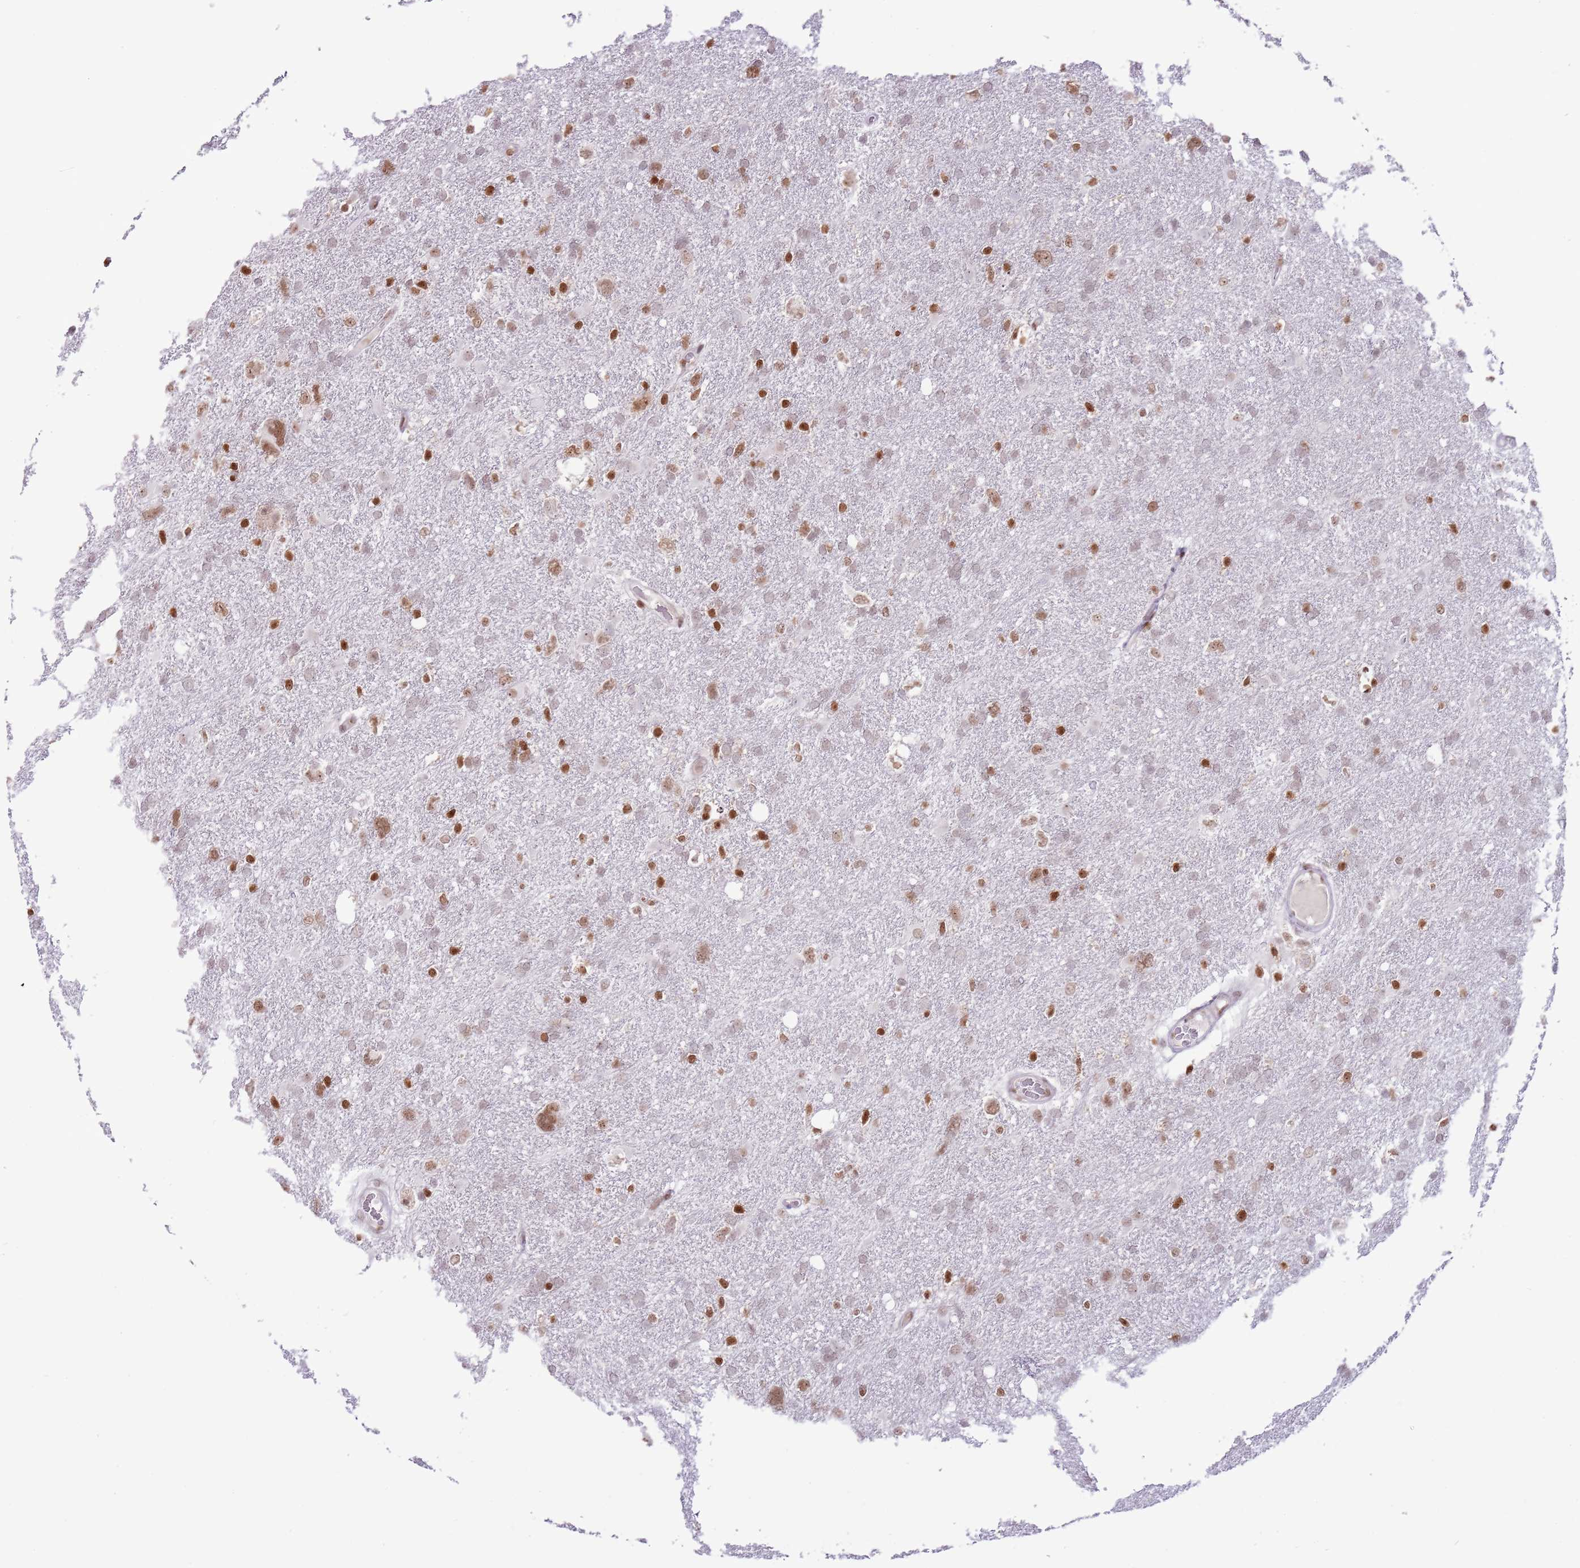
{"staining": {"intensity": "moderate", "quantity": "25%-75%", "location": "nuclear"}, "tissue": "glioma", "cell_type": "Tumor cells", "image_type": "cancer", "snomed": [{"axis": "morphology", "description": "Glioma, malignant, High grade"}, {"axis": "topography", "description": "Brain"}], "caption": "Immunohistochemistry (IHC) of glioma exhibits medium levels of moderate nuclear positivity in about 25%-75% of tumor cells.", "gene": "SELENOH", "patient": {"sex": "male", "age": 61}}